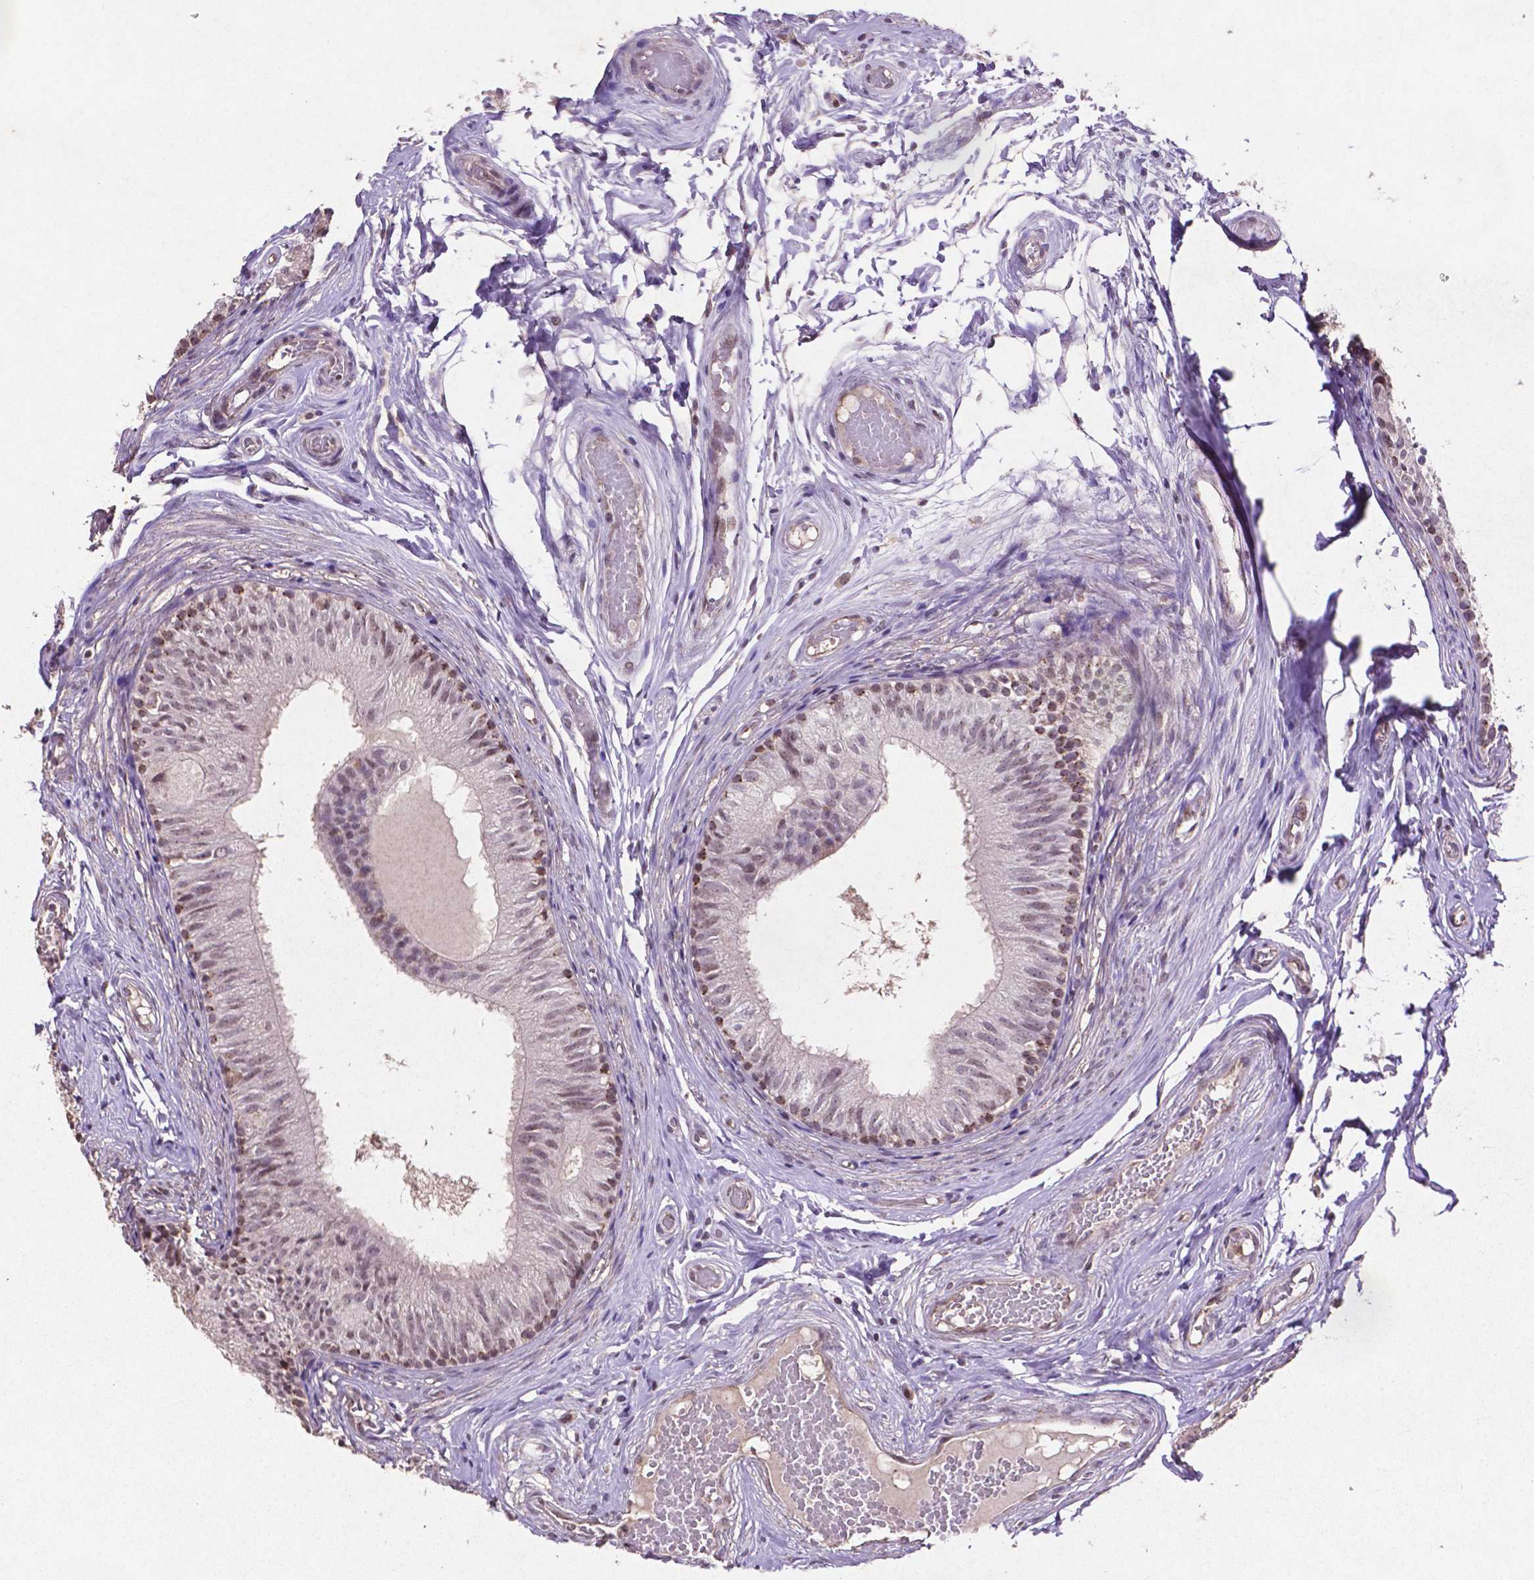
{"staining": {"intensity": "weak", "quantity": "<25%", "location": "cytoplasmic/membranous"}, "tissue": "epididymis", "cell_type": "Glandular cells", "image_type": "normal", "snomed": [{"axis": "morphology", "description": "Normal tissue, NOS"}, {"axis": "topography", "description": "Epididymis"}], "caption": "This is an immunohistochemistry histopathology image of benign human epididymis. There is no expression in glandular cells.", "gene": "GLRX", "patient": {"sex": "male", "age": 29}}